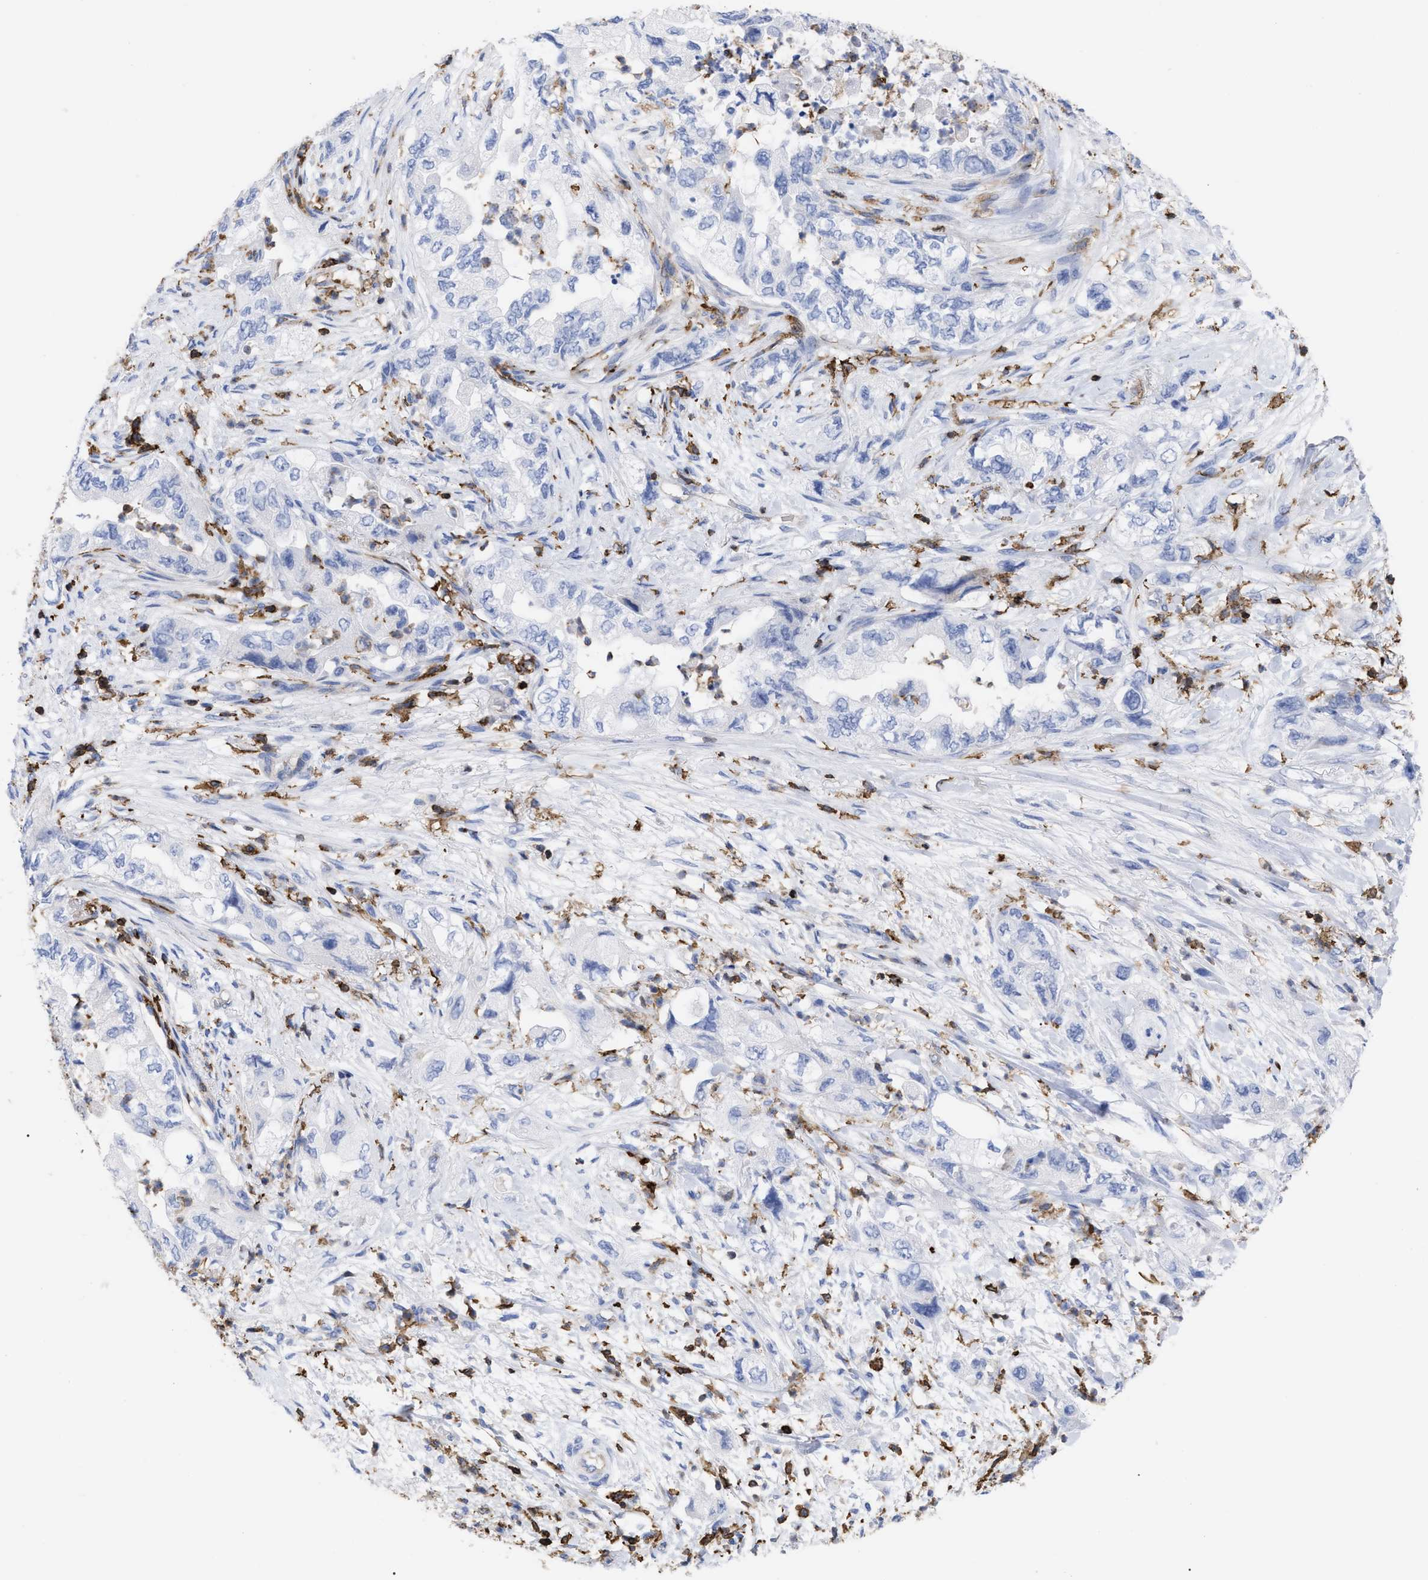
{"staining": {"intensity": "negative", "quantity": "none", "location": "none"}, "tissue": "pancreatic cancer", "cell_type": "Tumor cells", "image_type": "cancer", "snomed": [{"axis": "morphology", "description": "Adenocarcinoma, NOS"}, {"axis": "topography", "description": "Pancreas"}], "caption": "Human adenocarcinoma (pancreatic) stained for a protein using IHC displays no expression in tumor cells.", "gene": "HCLS1", "patient": {"sex": "female", "age": 73}}